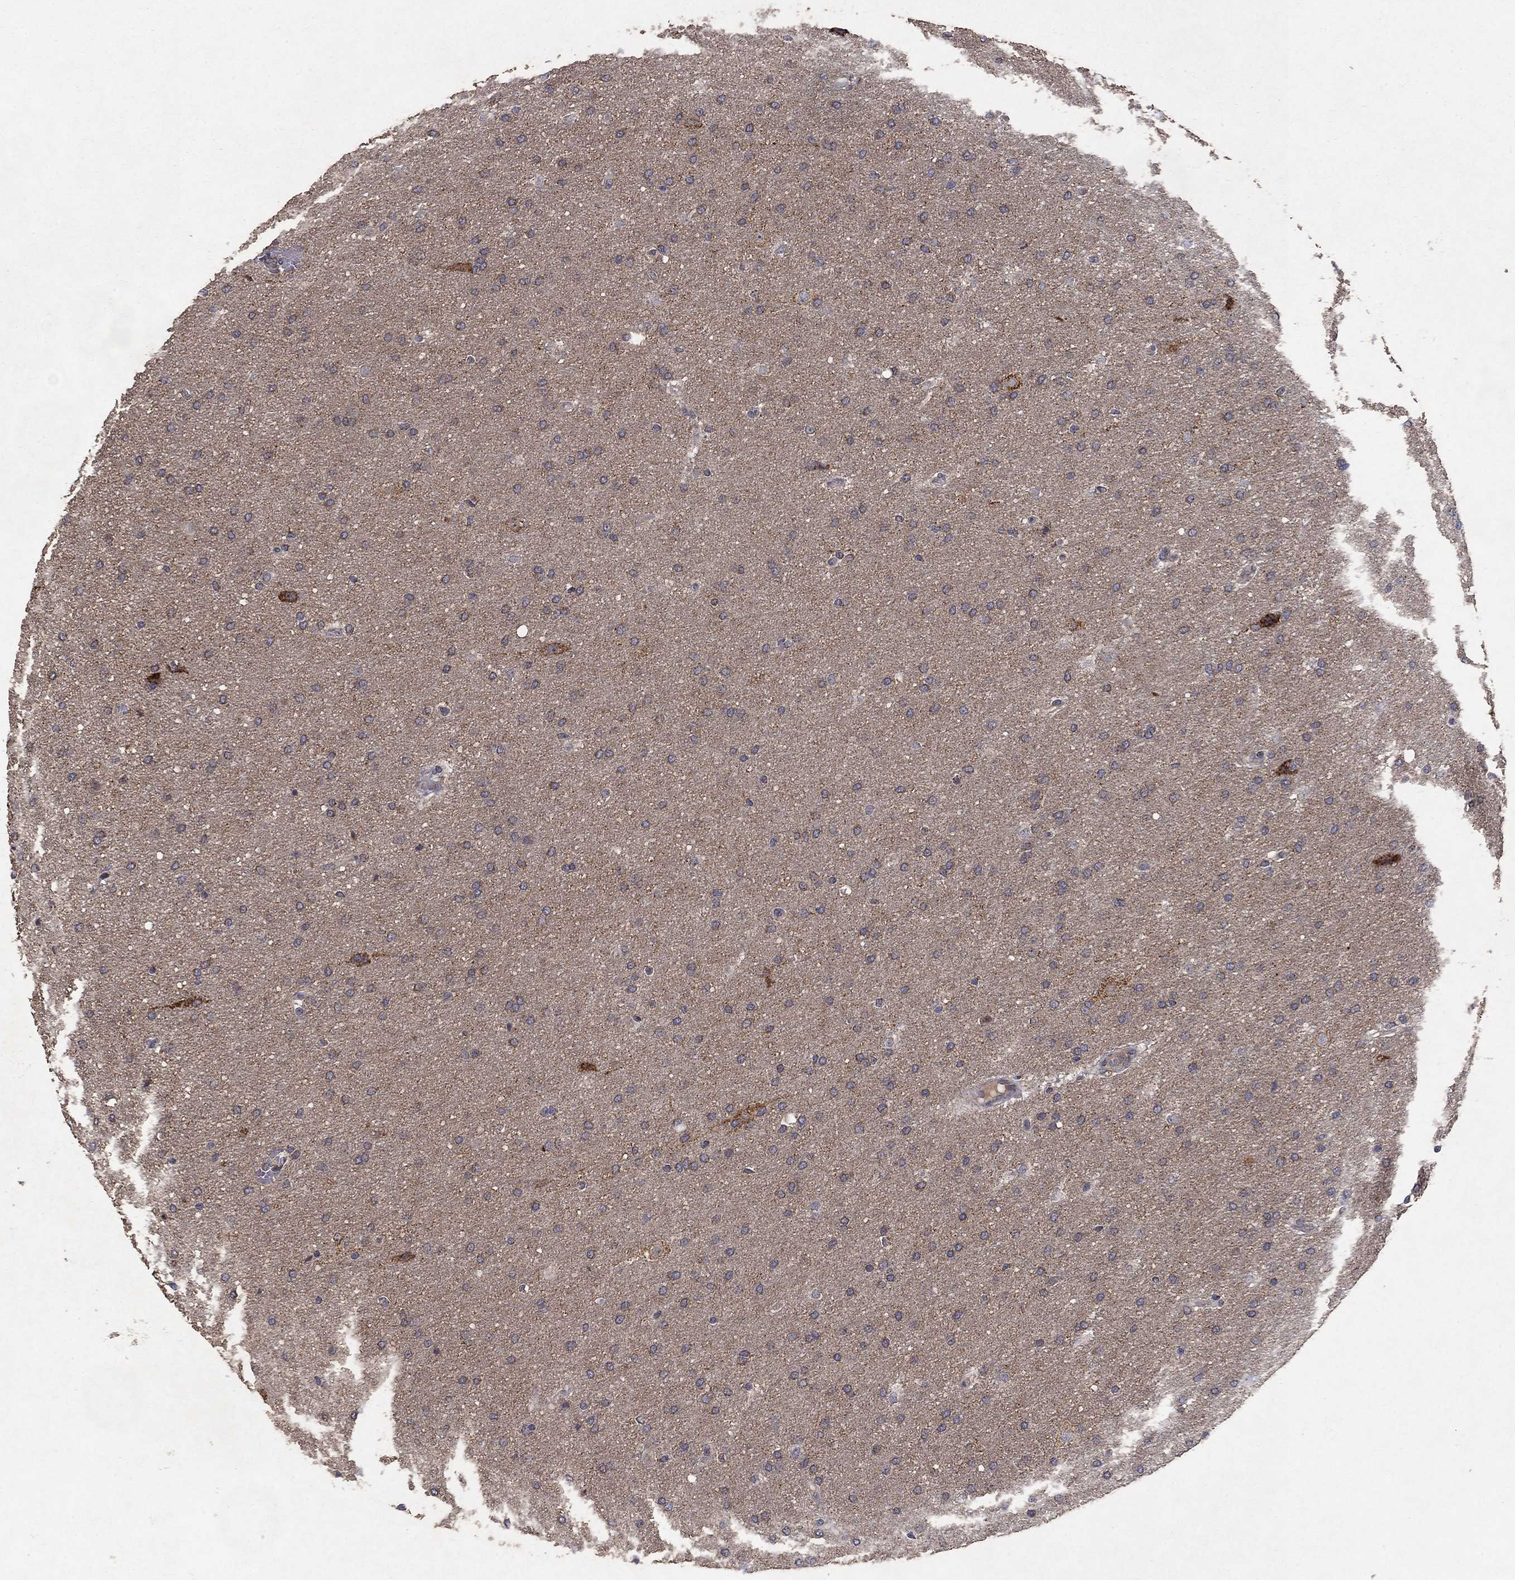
{"staining": {"intensity": "moderate", "quantity": "25%-75%", "location": "cytoplasmic/membranous"}, "tissue": "glioma", "cell_type": "Tumor cells", "image_type": "cancer", "snomed": [{"axis": "morphology", "description": "Glioma, malignant, Low grade"}, {"axis": "topography", "description": "Brain"}], "caption": "Brown immunohistochemical staining in human glioma exhibits moderate cytoplasmic/membranous positivity in approximately 25%-75% of tumor cells. The protein is stained brown, and the nuclei are stained in blue (DAB (3,3'-diaminobenzidine) IHC with brightfield microscopy, high magnification).", "gene": "GPSM1", "patient": {"sex": "female", "age": 37}}